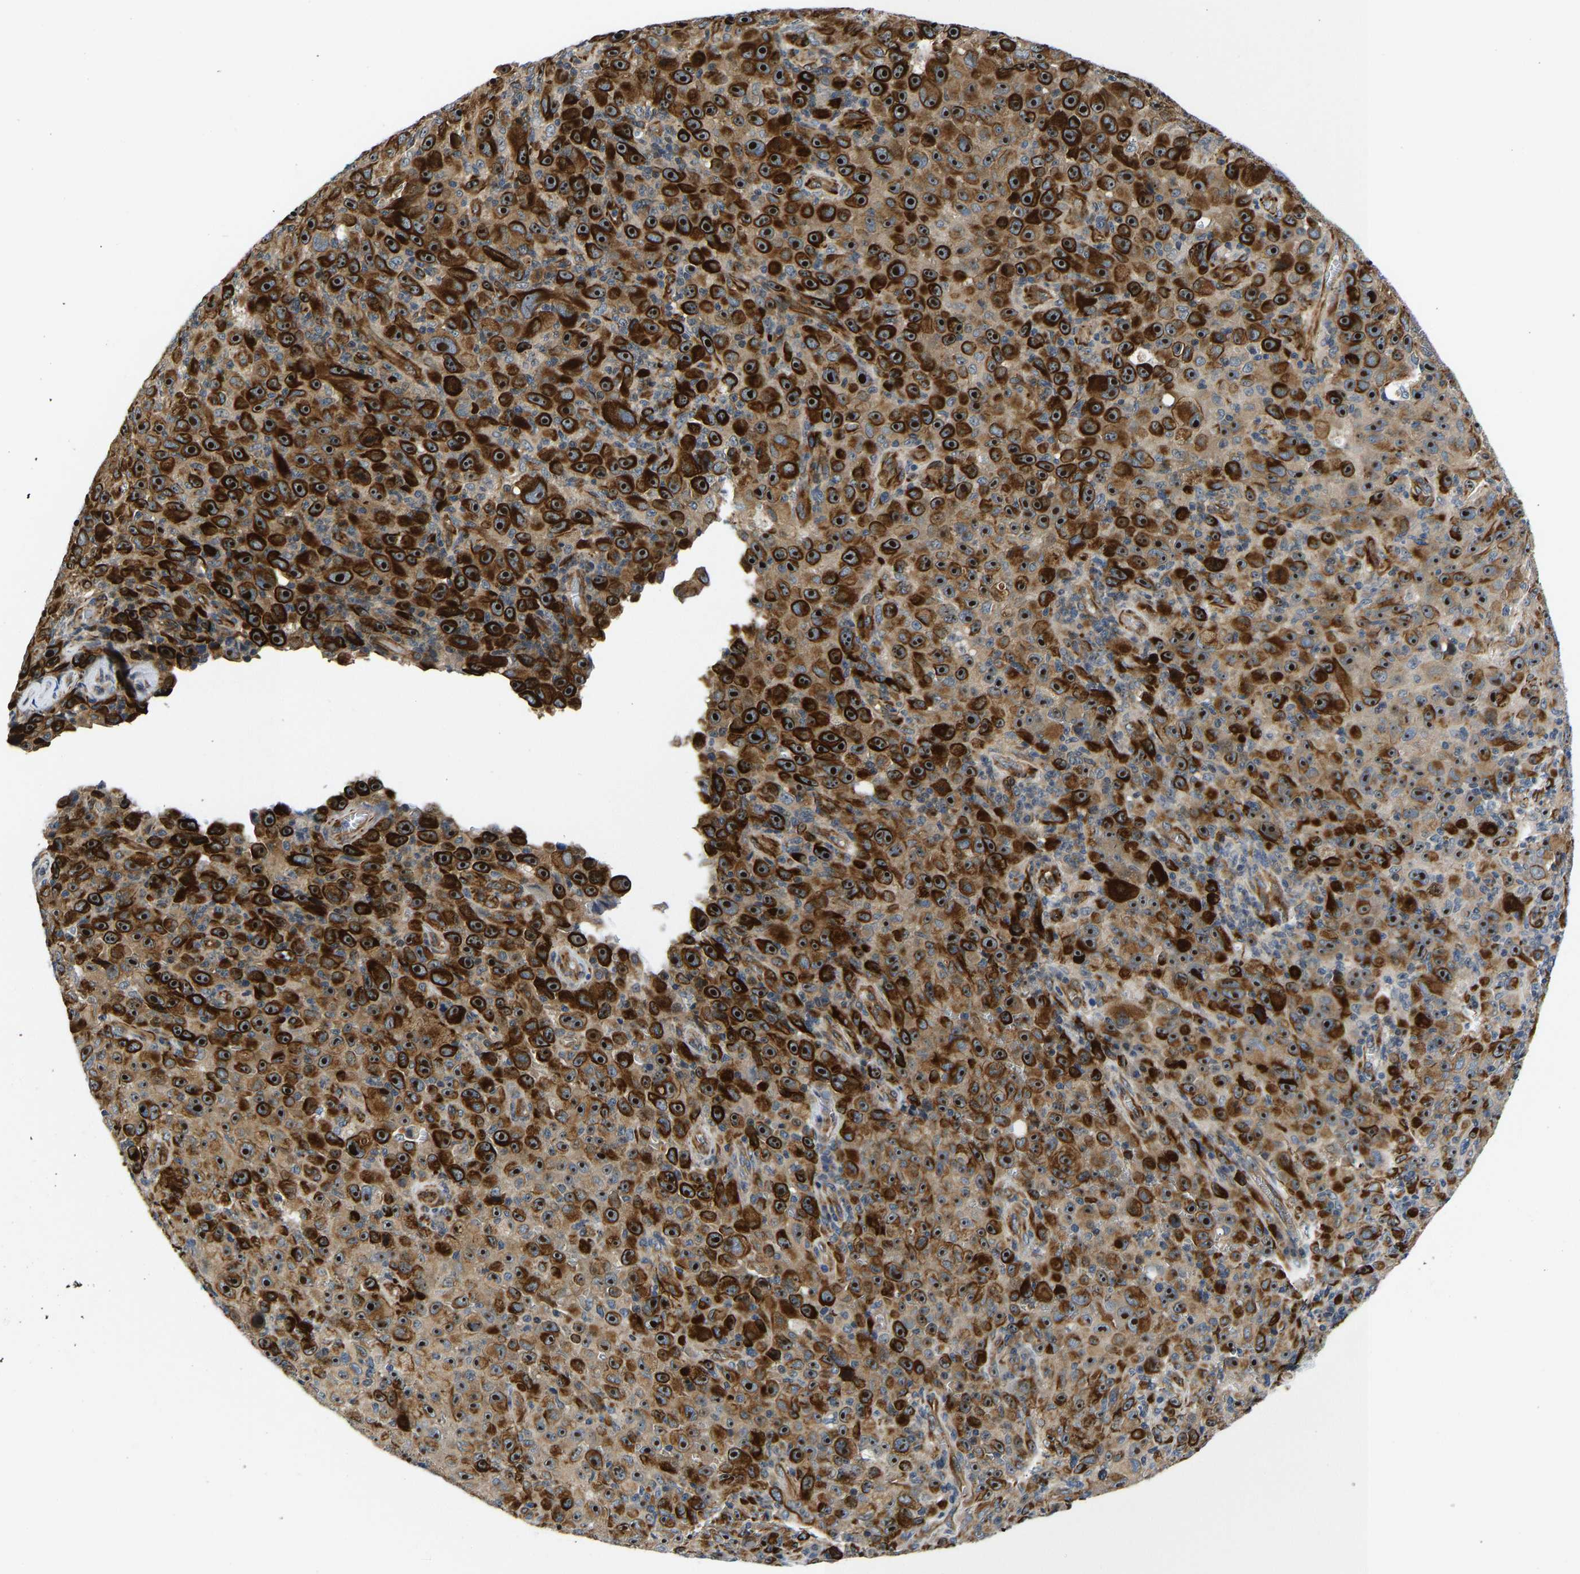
{"staining": {"intensity": "strong", "quantity": ">75%", "location": "cytoplasmic/membranous,nuclear"}, "tissue": "melanoma", "cell_type": "Tumor cells", "image_type": "cancer", "snomed": [{"axis": "morphology", "description": "Malignant melanoma, NOS"}, {"axis": "topography", "description": "Skin"}], "caption": "There is high levels of strong cytoplasmic/membranous and nuclear positivity in tumor cells of malignant melanoma, as demonstrated by immunohistochemical staining (brown color).", "gene": "RESF1", "patient": {"sex": "female", "age": 82}}